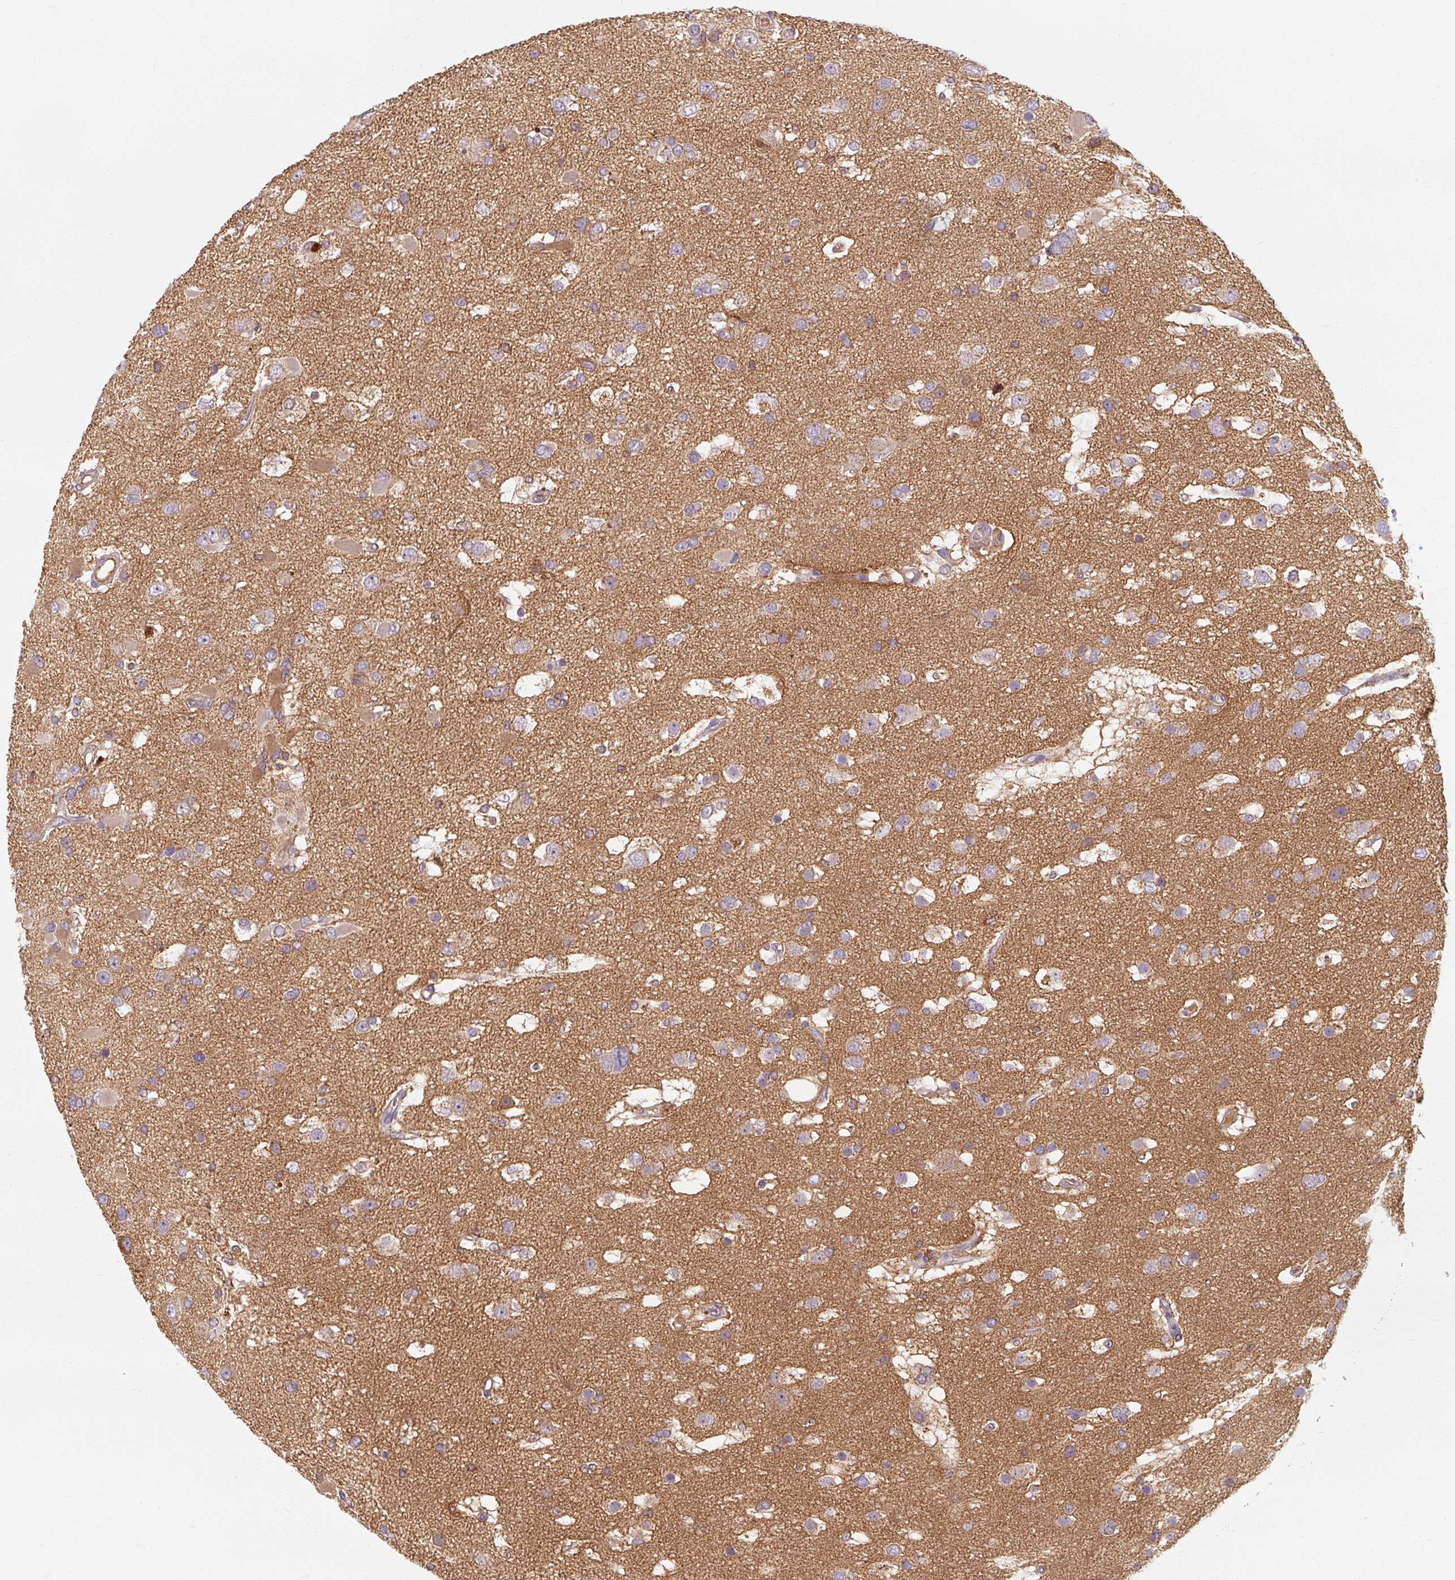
{"staining": {"intensity": "negative", "quantity": "none", "location": "none"}, "tissue": "glioma", "cell_type": "Tumor cells", "image_type": "cancer", "snomed": [{"axis": "morphology", "description": "Glioma, malignant, High grade"}, {"axis": "topography", "description": "Brain"}], "caption": "Immunohistochemistry of human glioma exhibits no staining in tumor cells.", "gene": "TSEN54", "patient": {"sex": "male", "age": 53}}